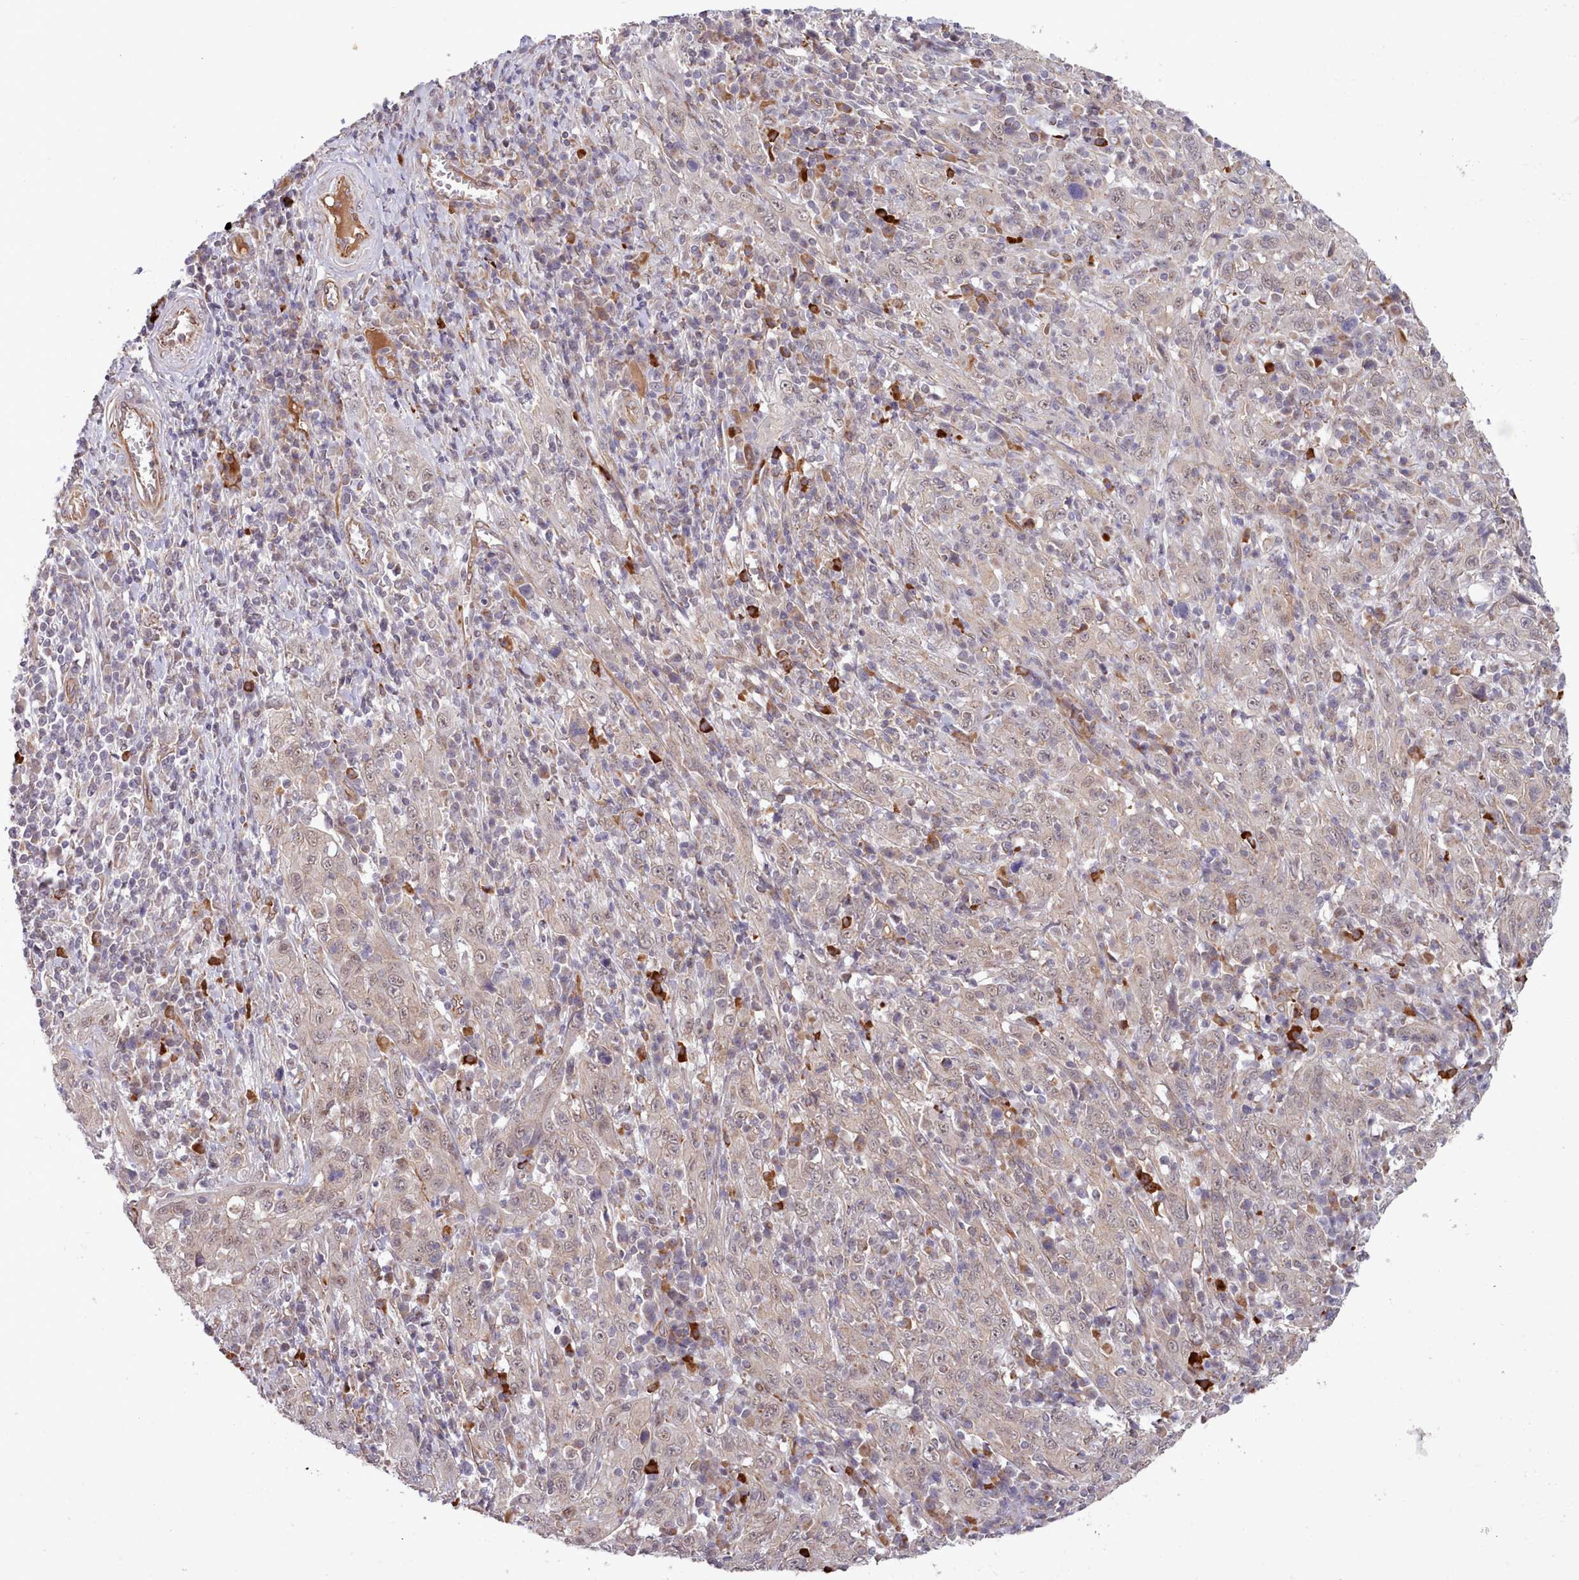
{"staining": {"intensity": "weak", "quantity": "25%-75%", "location": "cytoplasmic/membranous,nuclear"}, "tissue": "cervical cancer", "cell_type": "Tumor cells", "image_type": "cancer", "snomed": [{"axis": "morphology", "description": "Squamous cell carcinoma, NOS"}, {"axis": "topography", "description": "Cervix"}], "caption": "Human cervical squamous cell carcinoma stained with a brown dye demonstrates weak cytoplasmic/membranous and nuclear positive staining in about 25%-75% of tumor cells.", "gene": "ZC3H13", "patient": {"sex": "female", "age": 46}}